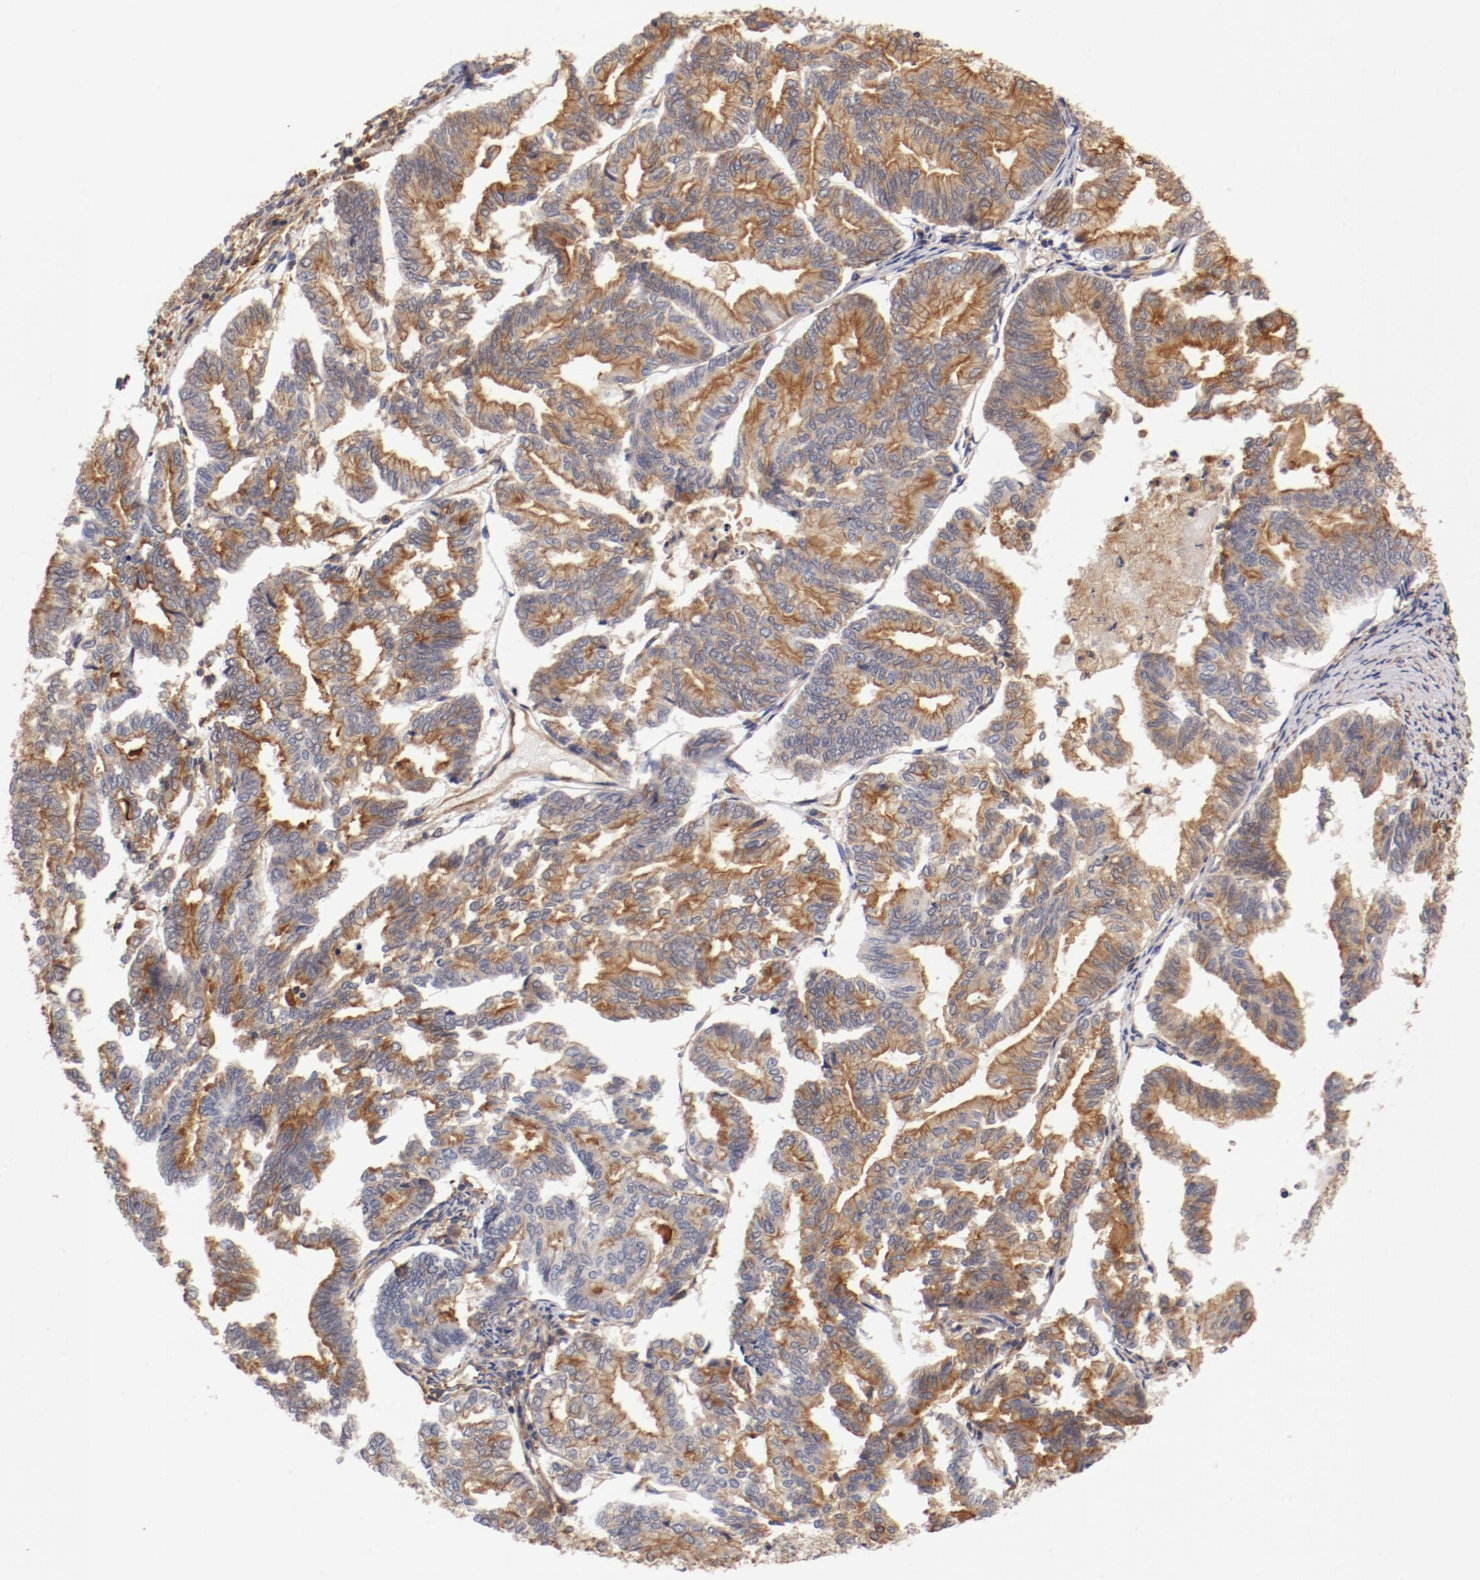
{"staining": {"intensity": "strong", "quantity": "25%-75%", "location": "cytoplasmic/membranous"}, "tissue": "endometrial cancer", "cell_type": "Tumor cells", "image_type": "cancer", "snomed": [{"axis": "morphology", "description": "Adenocarcinoma, NOS"}, {"axis": "topography", "description": "Endometrium"}], "caption": "Adenocarcinoma (endometrial) stained with DAB (3,3'-diaminobenzidine) immunohistochemistry (IHC) displays high levels of strong cytoplasmic/membranous staining in approximately 25%-75% of tumor cells. (DAB (3,3'-diaminobenzidine) IHC, brown staining for protein, blue staining for nuclei).", "gene": "FCMR", "patient": {"sex": "female", "age": 79}}